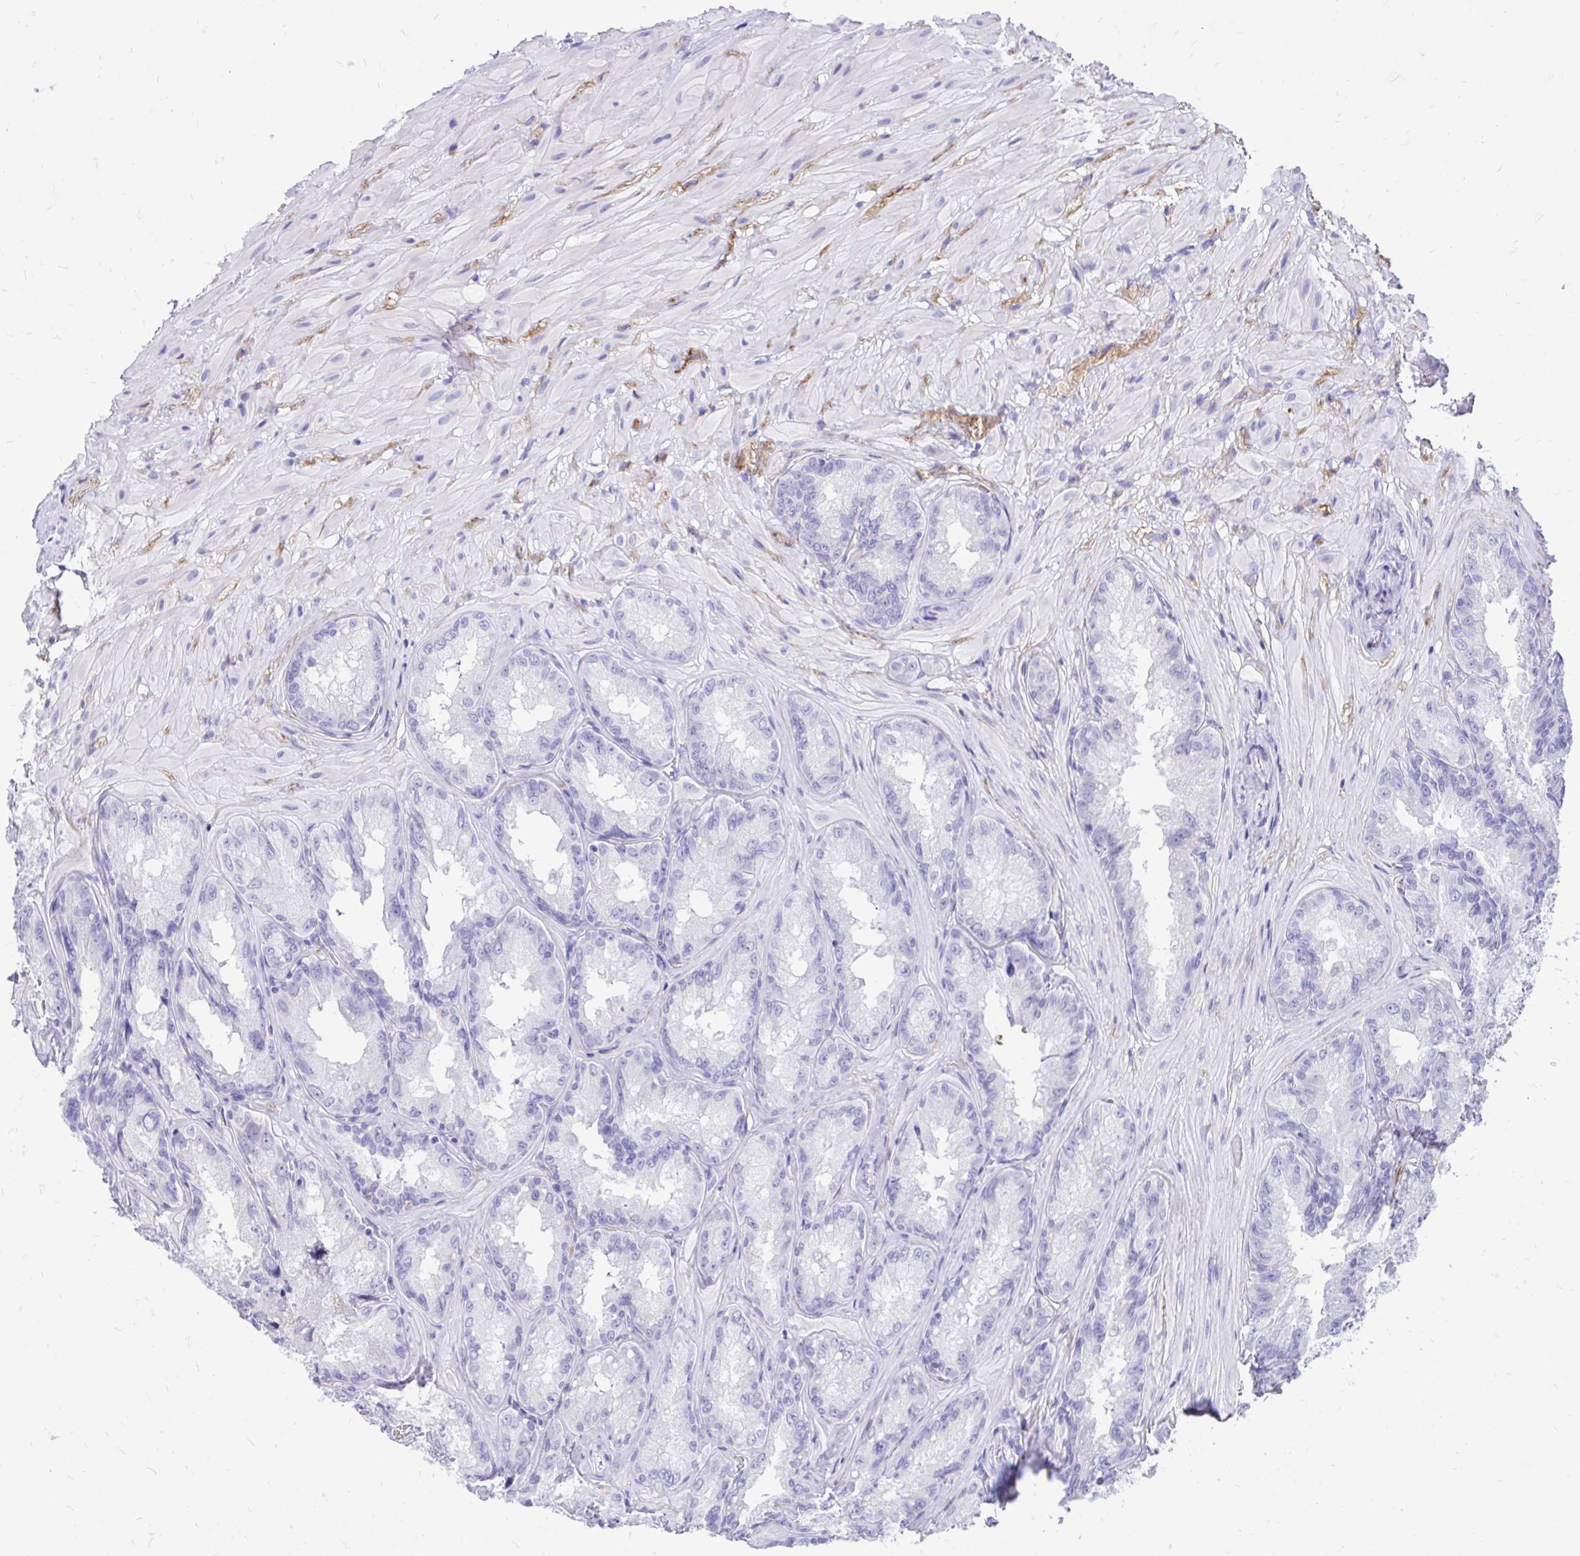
{"staining": {"intensity": "negative", "quantity": "none", "location": "none"}, "tissue": "seminal vesicle", "cell_type": "Glandular cells", "image_type": "normal", "snomed": [{"axis": "morphology", "description": "Normal tissue, NOS"}, {"axis": "topography", "description": "Seminal veicle"}], "caption": "This is an immunohistochemistry (IHC) micrograph of benign seminal vesicle. There is no expression in glandular cells.", "gene": "MON1A", "patient": {"sex": "male", "age": 47}}